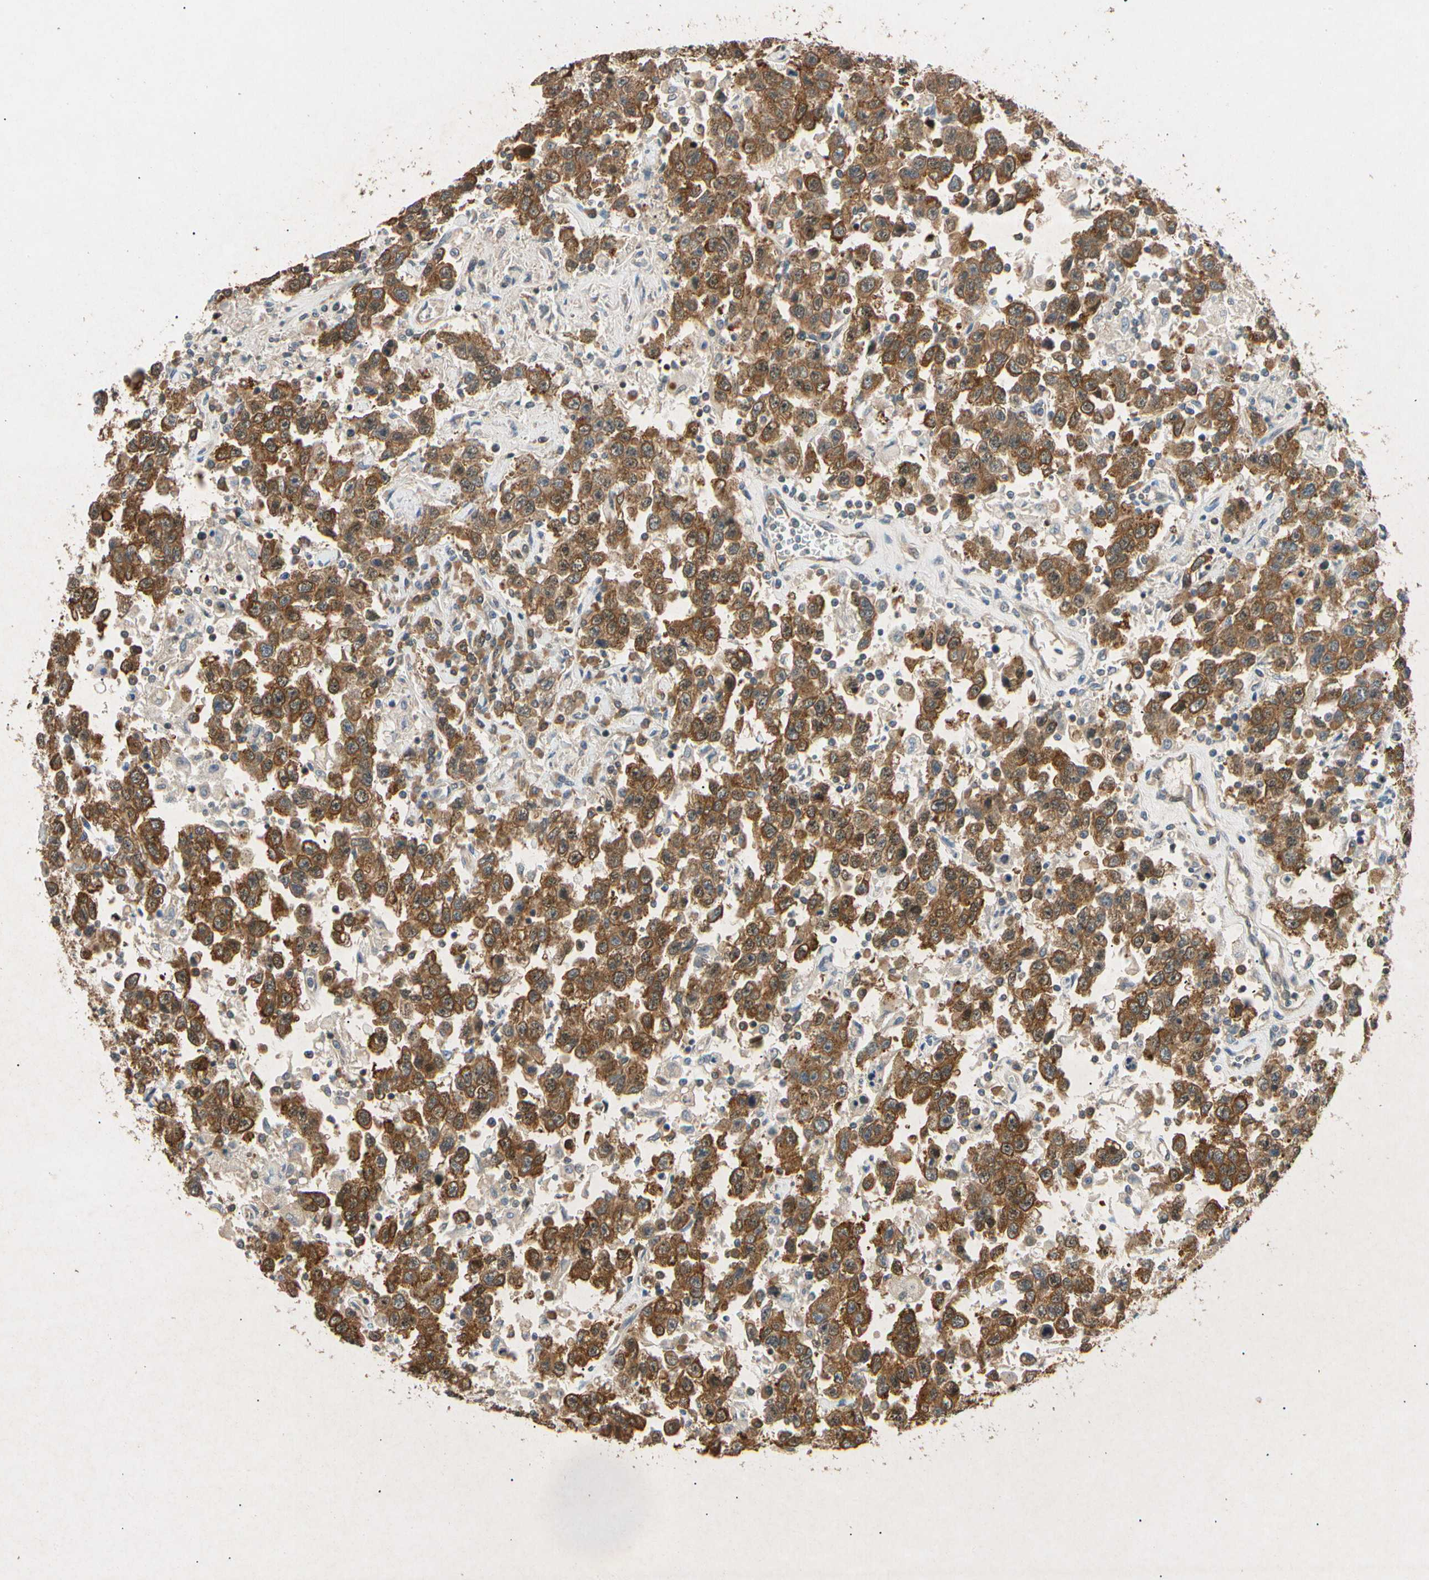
{"staining": {"intensity": "strong", "quantity": ">75%", "location": "cytoplasmic/membranous"}, "tissue": "testis cancer", "cell_type": "Tumor cells", "image_type": "cancer", "snomed": [{"axis": "morphology", "description": "Seminoma, NOS"}, {"axis": "topography", "description": "Testis"}], "caption": "The immunohistochemical stain shows strong cytoplasmic/membranous expression in tumor cells of testis cancer tissue.", "gene": "EIF1AX", "patient": {"sex": "male", "age": 41}}